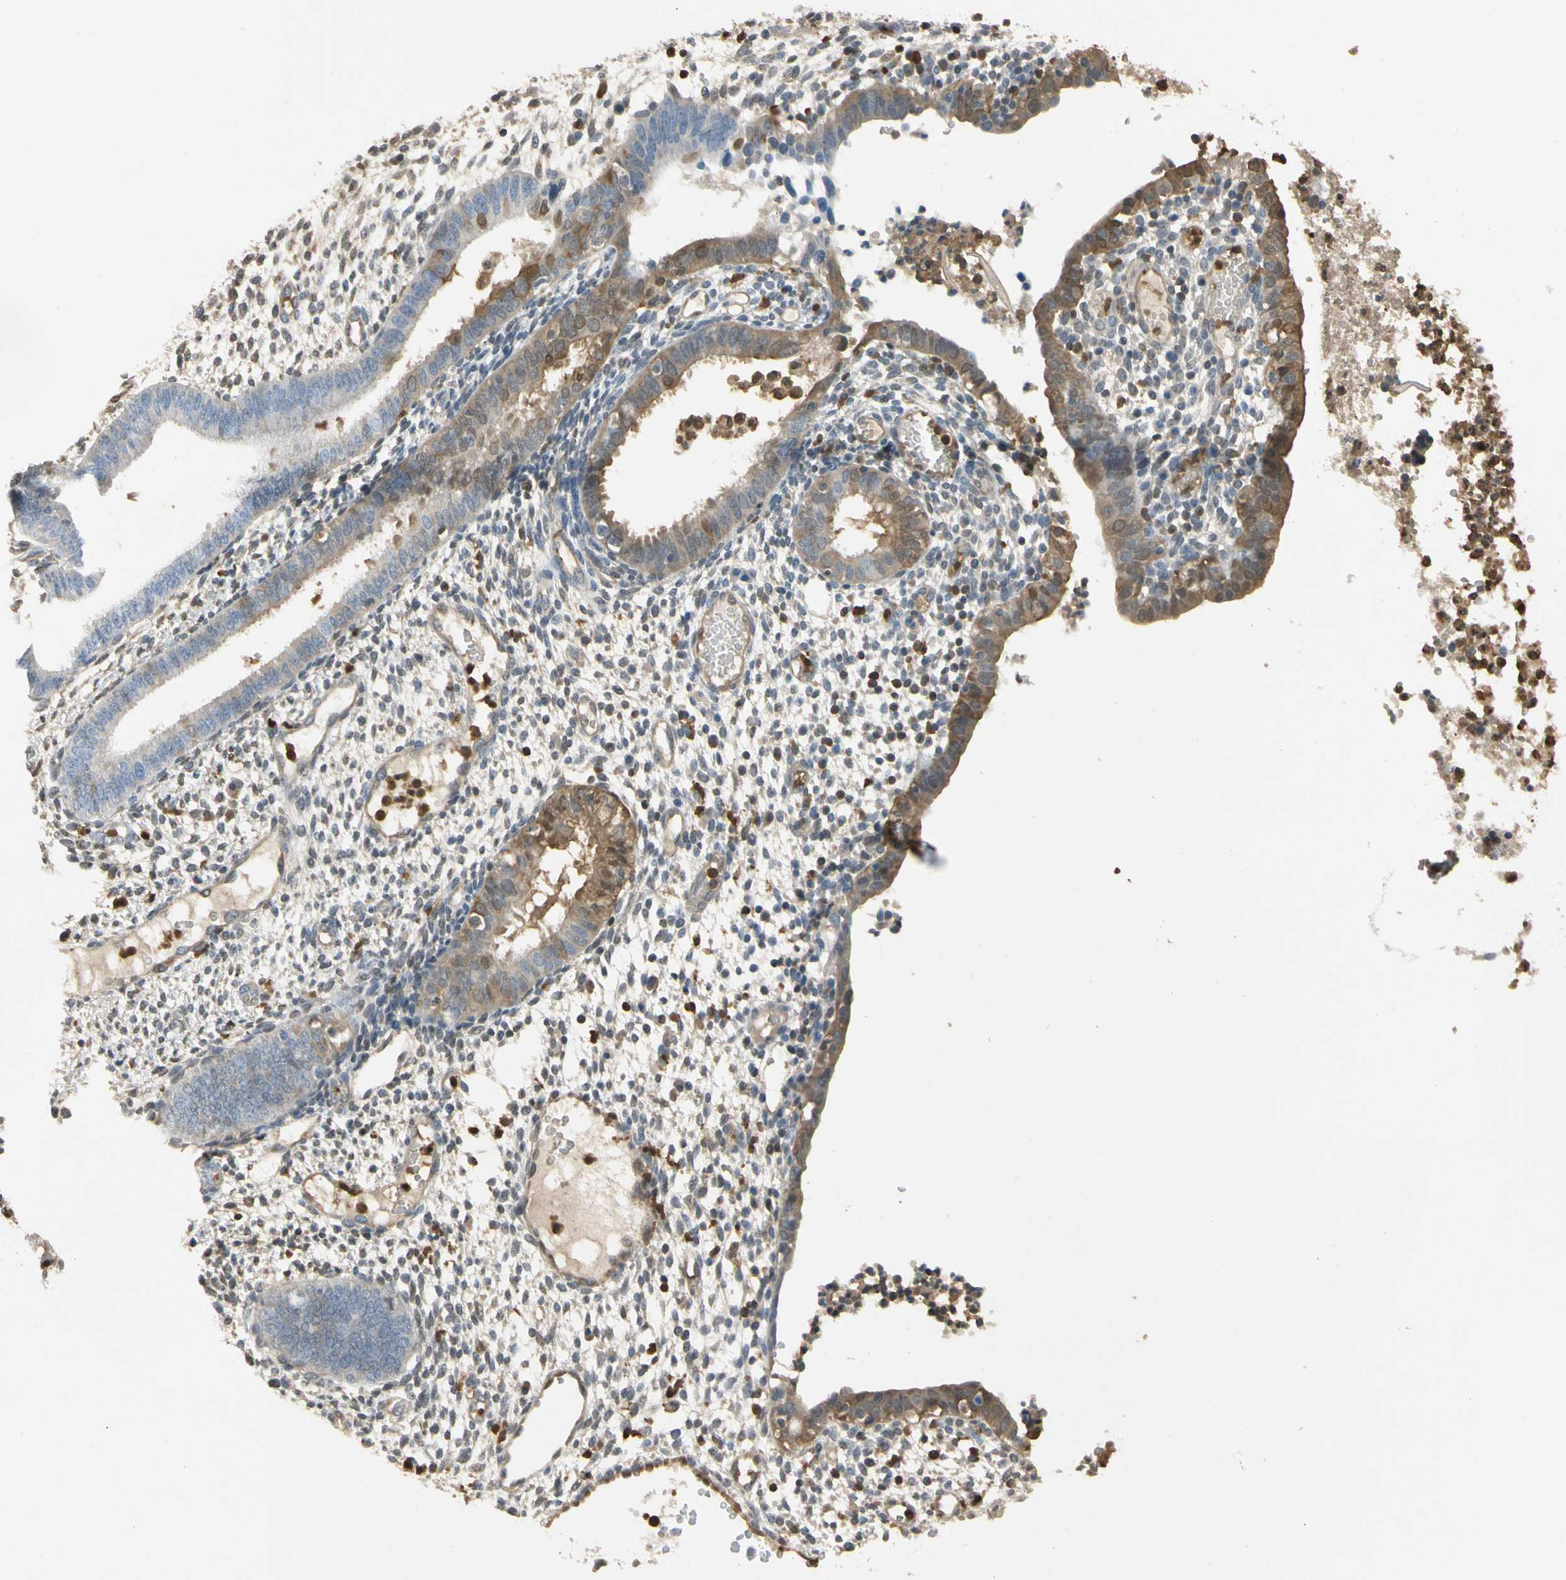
{"staining": {"intensity": "moderate", "quantity": ">75%", "location": "cytoplasmic/membranous,nuclear"}, "tissue": "endometrium", "cell_type": "Cells in endometrial stroma", "image_type": "normal", "snomed": [{"axis": "morphology", "description": "Normal tissue, NOS"}, {"axis": "topography", "description": "Endometrium"}], "caption": "A histopathology image of human endometrium stained for a protein shows moderate cytoplasmic/membranous,nuclear brown staining in cells in endometrial stroma. (IHC, brightfield microscopy, high magnification).", "gene": "S100A6", "patient": {"sex": "female", "age": 35}}